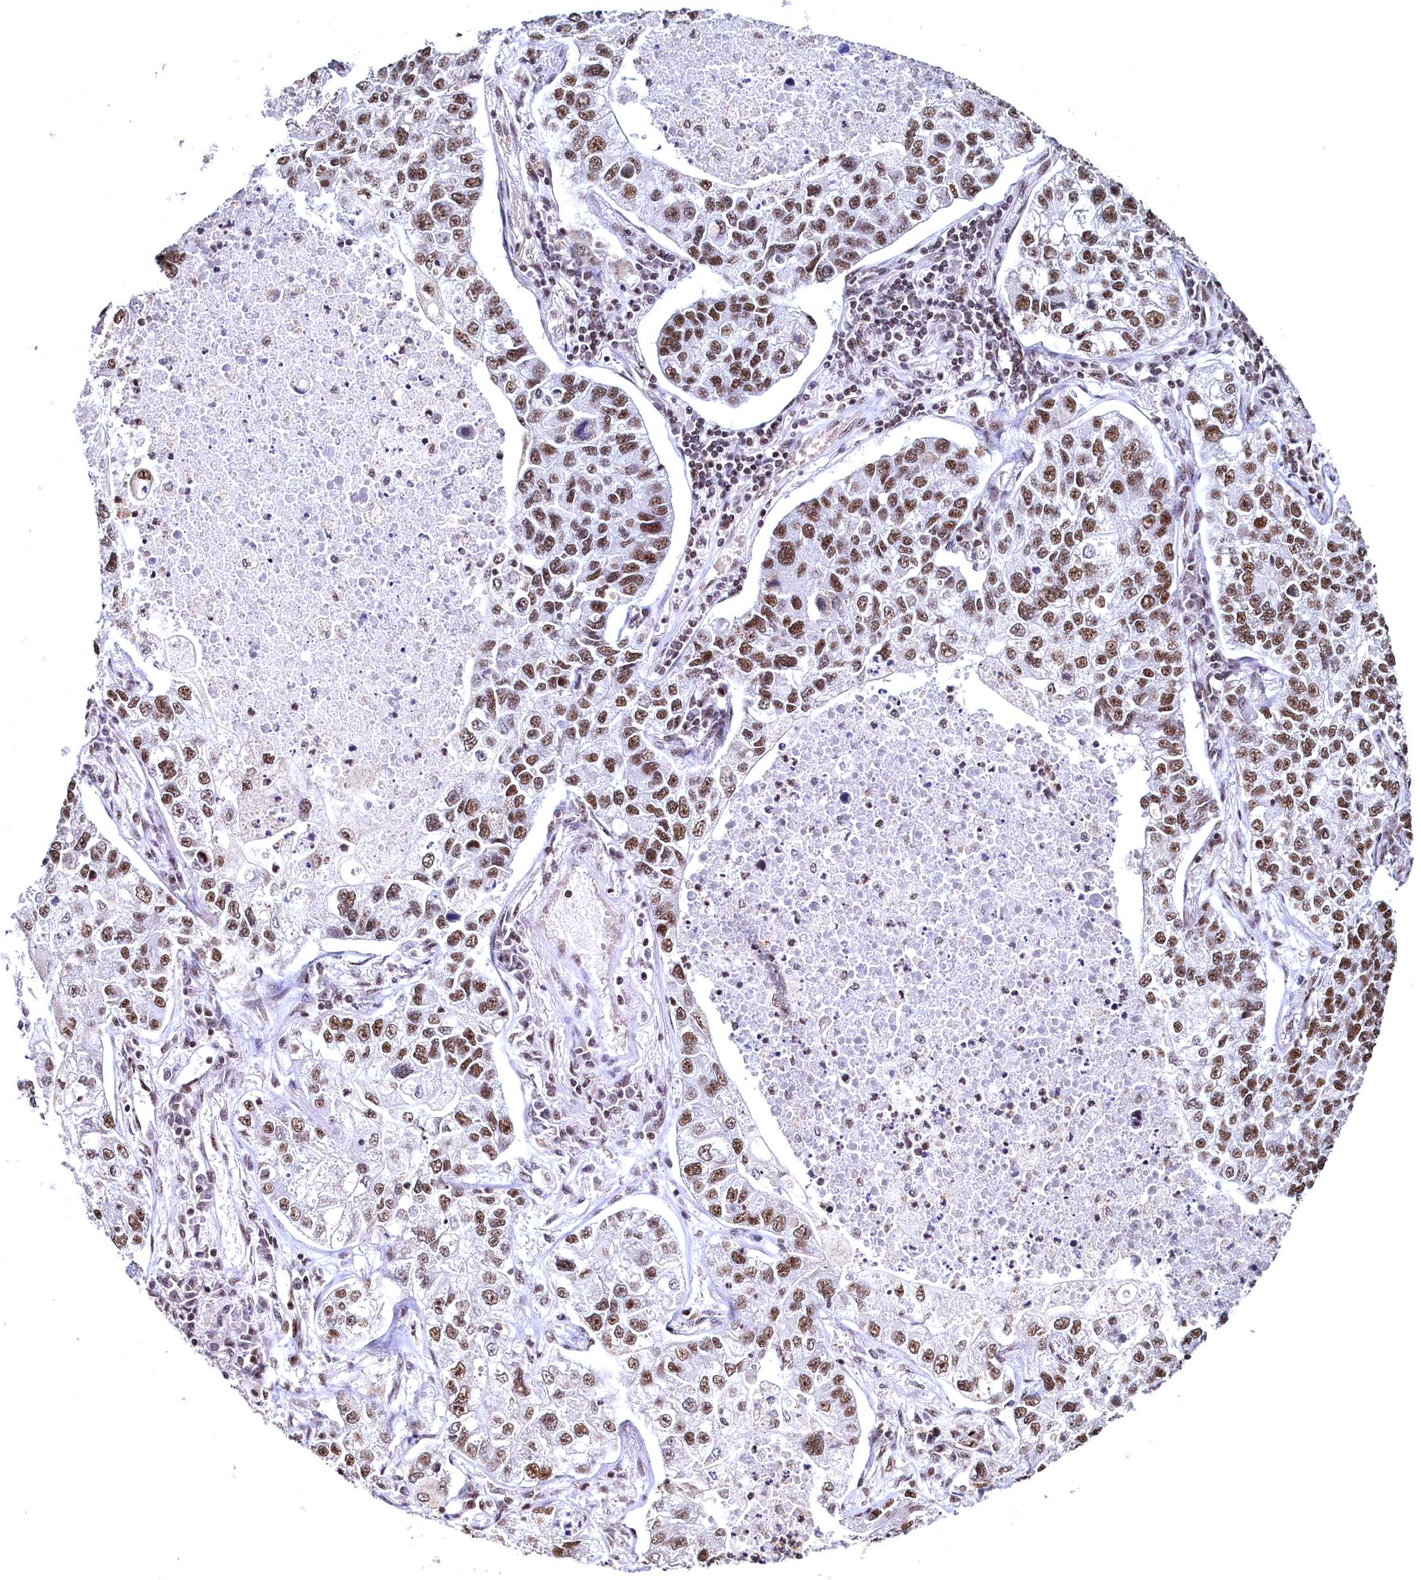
{"staining": {"intensity": "strong", "quantity": ">75%", "location": "nuclear"}, "tissue": "lung cancer", "cell_type": "Tumor cells", "image_type": "cancer", "snomed": [{"axis": "morphology", "description": "Adenocarcinoma, NOS"}, {"axis": "topography", "description": "Lung"}], "caption": "Approximately >75% of tumor cells in lung adenocarcinoma demonstrate strong nuclear protein expression as visualized by brown immunohistochemical staining.", "gene": "RSRC2", "patient": {"sex": "male", "age": 49}}